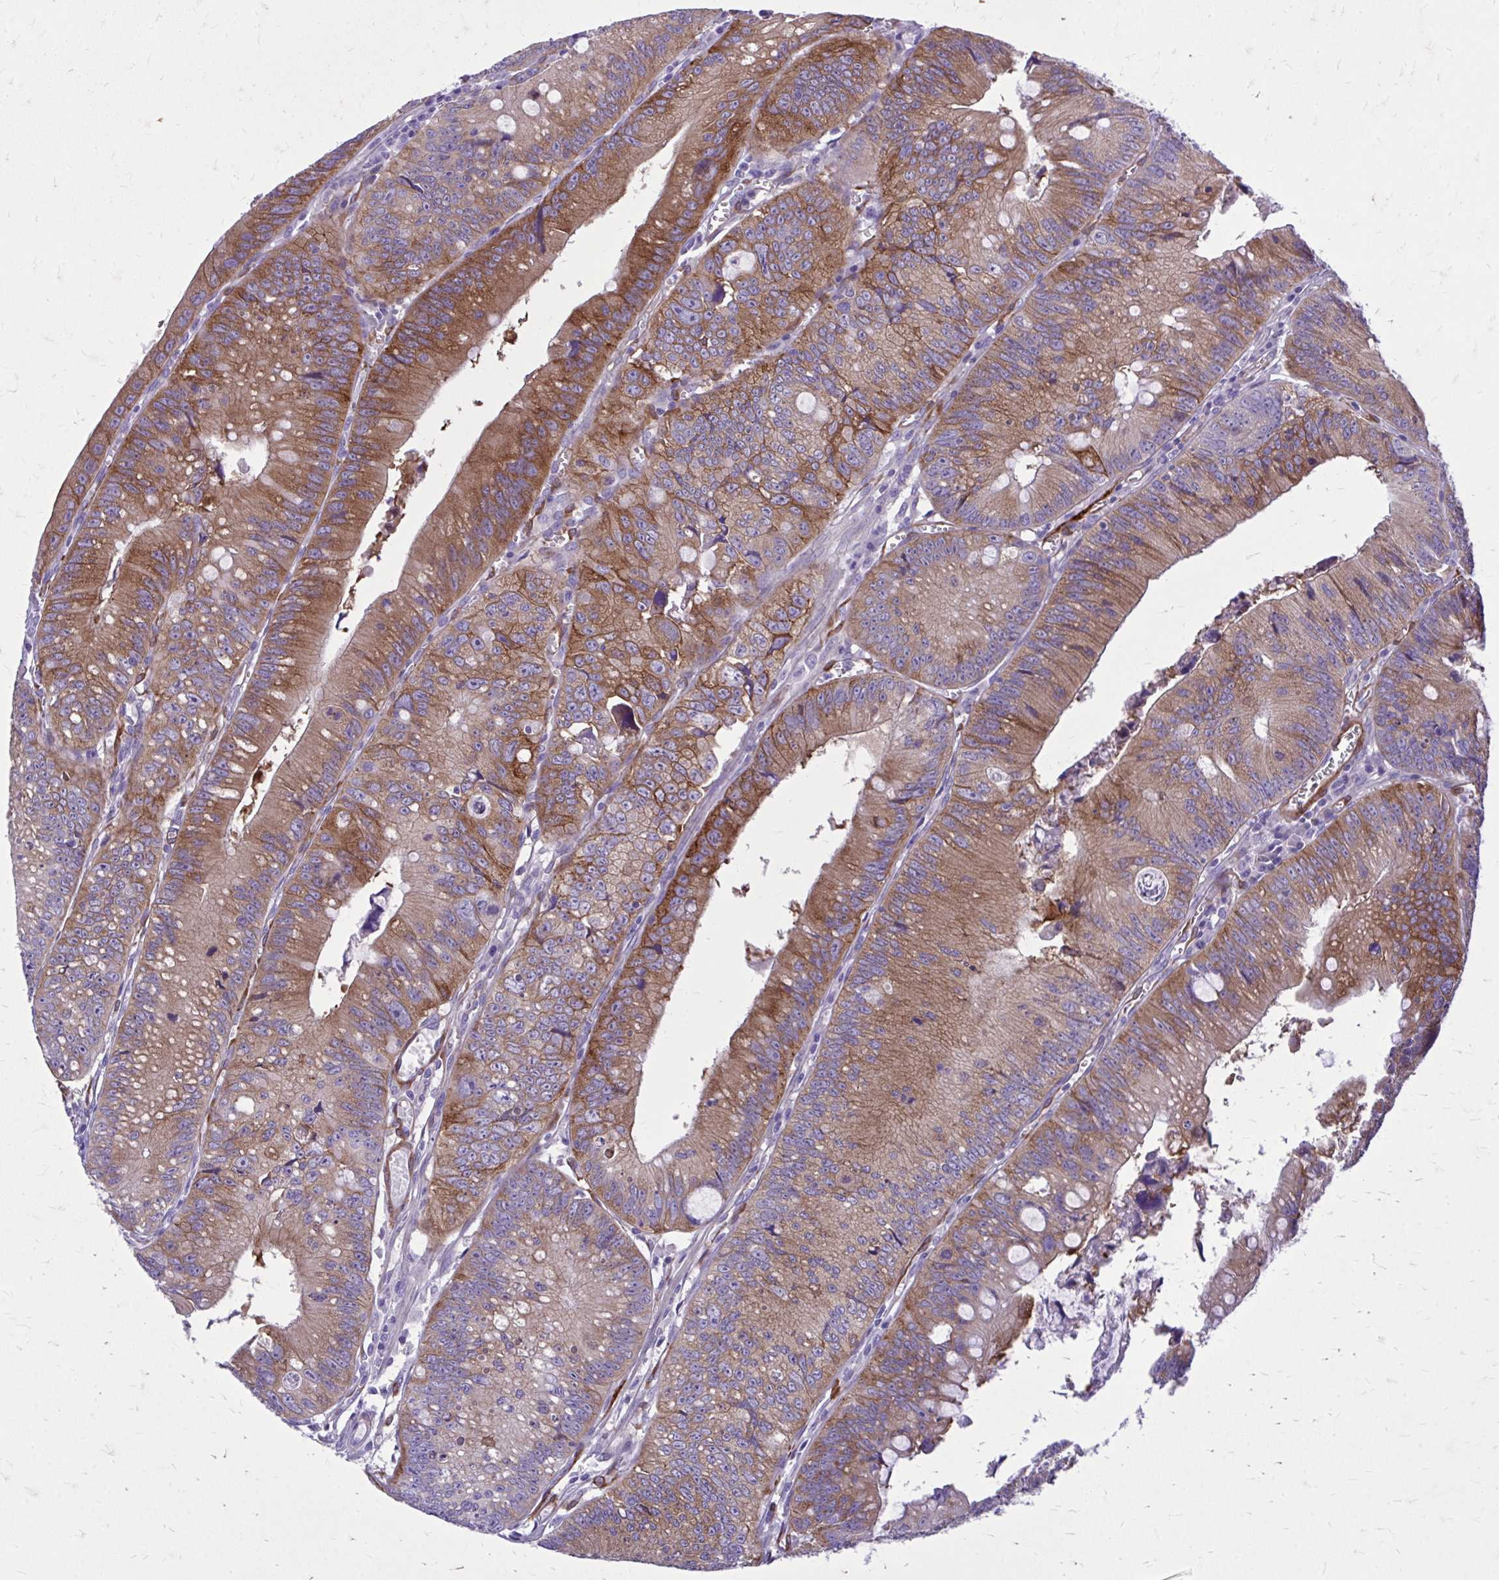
{"staining": {"intensity": "moderate", "quantity": ">75%", "location": "cytoplasmic/membranous"}, "tissue": "colorectal cancer", "cell_type": "Tumor cells", "image_type": "cancer", "snomed": [{"axis": "morphology", "description": "Adenocarcinoma, NOS"}, {"axis": "topography", "description": "Rectum"}], "caption": "An immunohistochemistry (IHC) micrograph of tumor tissue is shown. Protein staining in brown shows moderate cytoplasmic/membranous positivity in colorectal cancer (adenocarcinoma) within tumor cells. The staining is performed using DAB brown chromogen to label protein expression. The nuclei are counter-stained blue using hematoxylin.", "gene": "EPB41L1", "patient": {"sex": "female", "age": 81}}